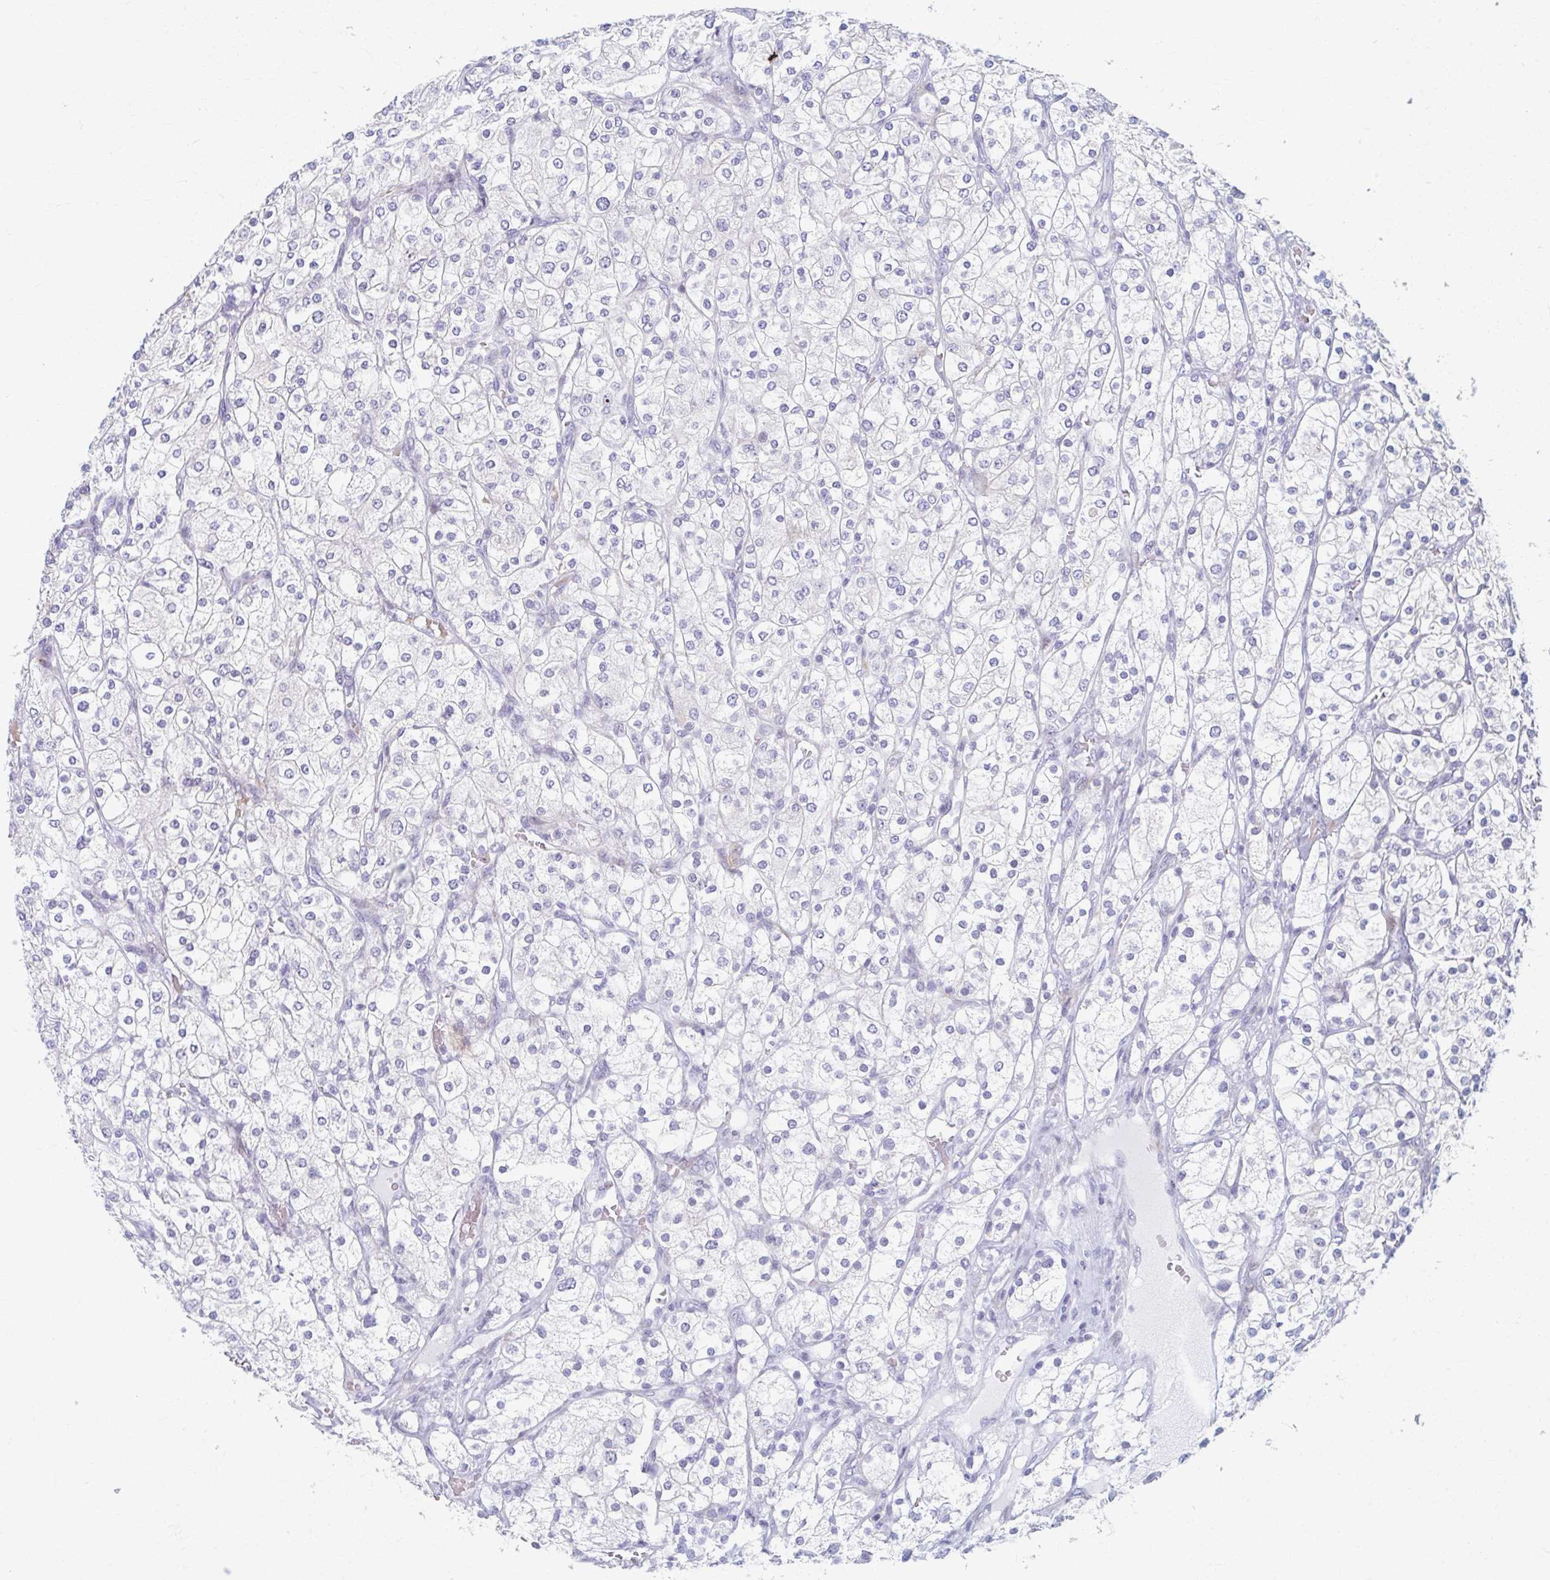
{"staining": {"intensity": "negative", "quantity": "none", "location": "none"}, "tissue": "renal cancer", "cell_type": "Tumor cells", "image_type": "cancer", "snomed": [{"axis": "morphology", "description": "Adenocarcinoma, NOS"}, {"axis": "topography", "description": "Kidney"}], "caption": "Renal cancer (adenocarcinoma) was stained to show a protein in brown. There is no significant staining in tumor cells.", "gene": "ABHD16B", "patient": {"sex": "male", "age": 80}}